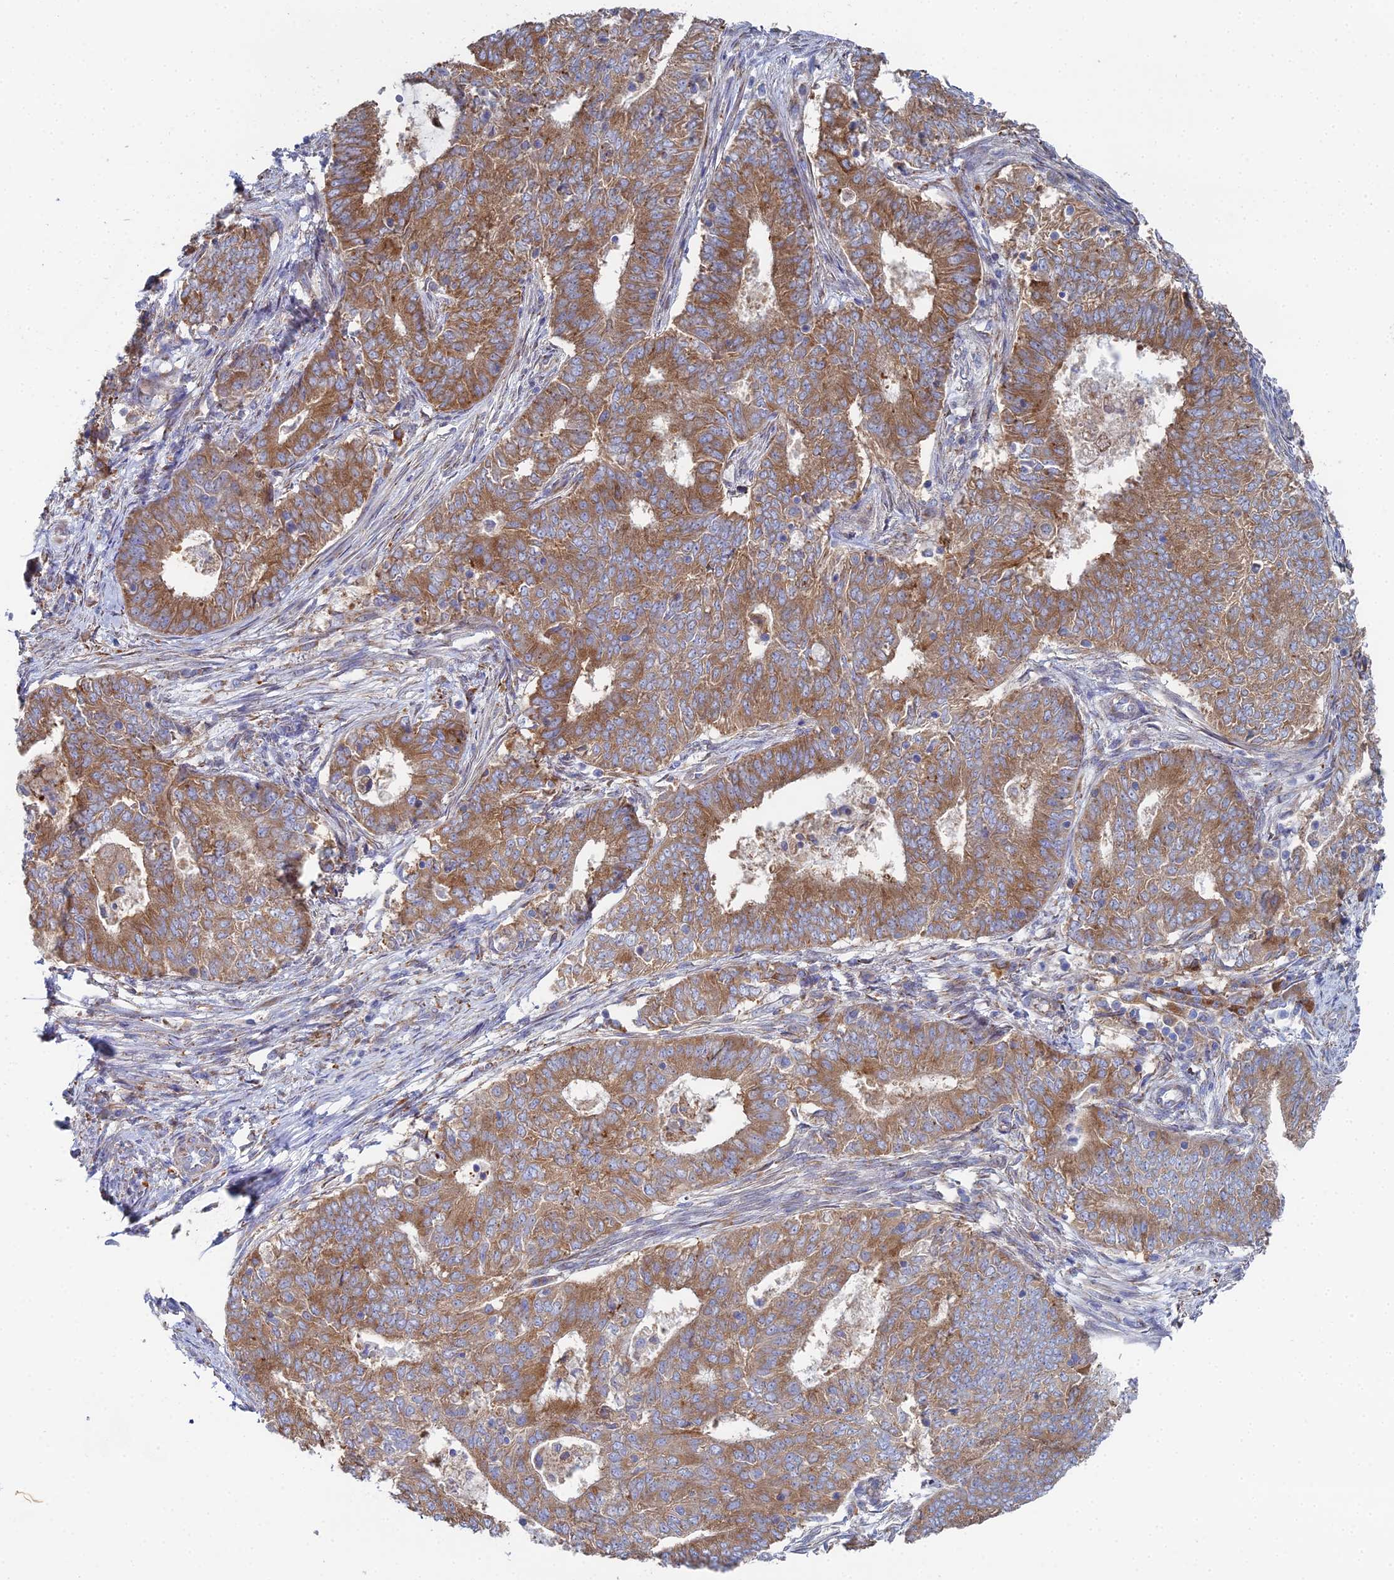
{"staining": {"intensity": "moderate", "quantity": ">75%", "location": "cytoplasmic/membranous"}, "tissue": "endometrial cancer", "cell_type": "Tumor cells", "image_type": "cancer", "snomed": [{"axis": "morphology", "description": "Adenocarcinoma, NOS"}, {"axis": "topography", "description": "Endometrium"}], "caption": "Immunohistochemistry histopathology image of neoplastic tissue: endometrial cancer (adenocarcinoma) stained using IHC exhibits medium levels of moderate protein expression localized specifically in the cytoplasmic/membranous of tumor cells, appearing as a cytoplasmic/membranous brown color.", "gene": "CLCN3", "patient": {"sex": "female", "age": 62}}